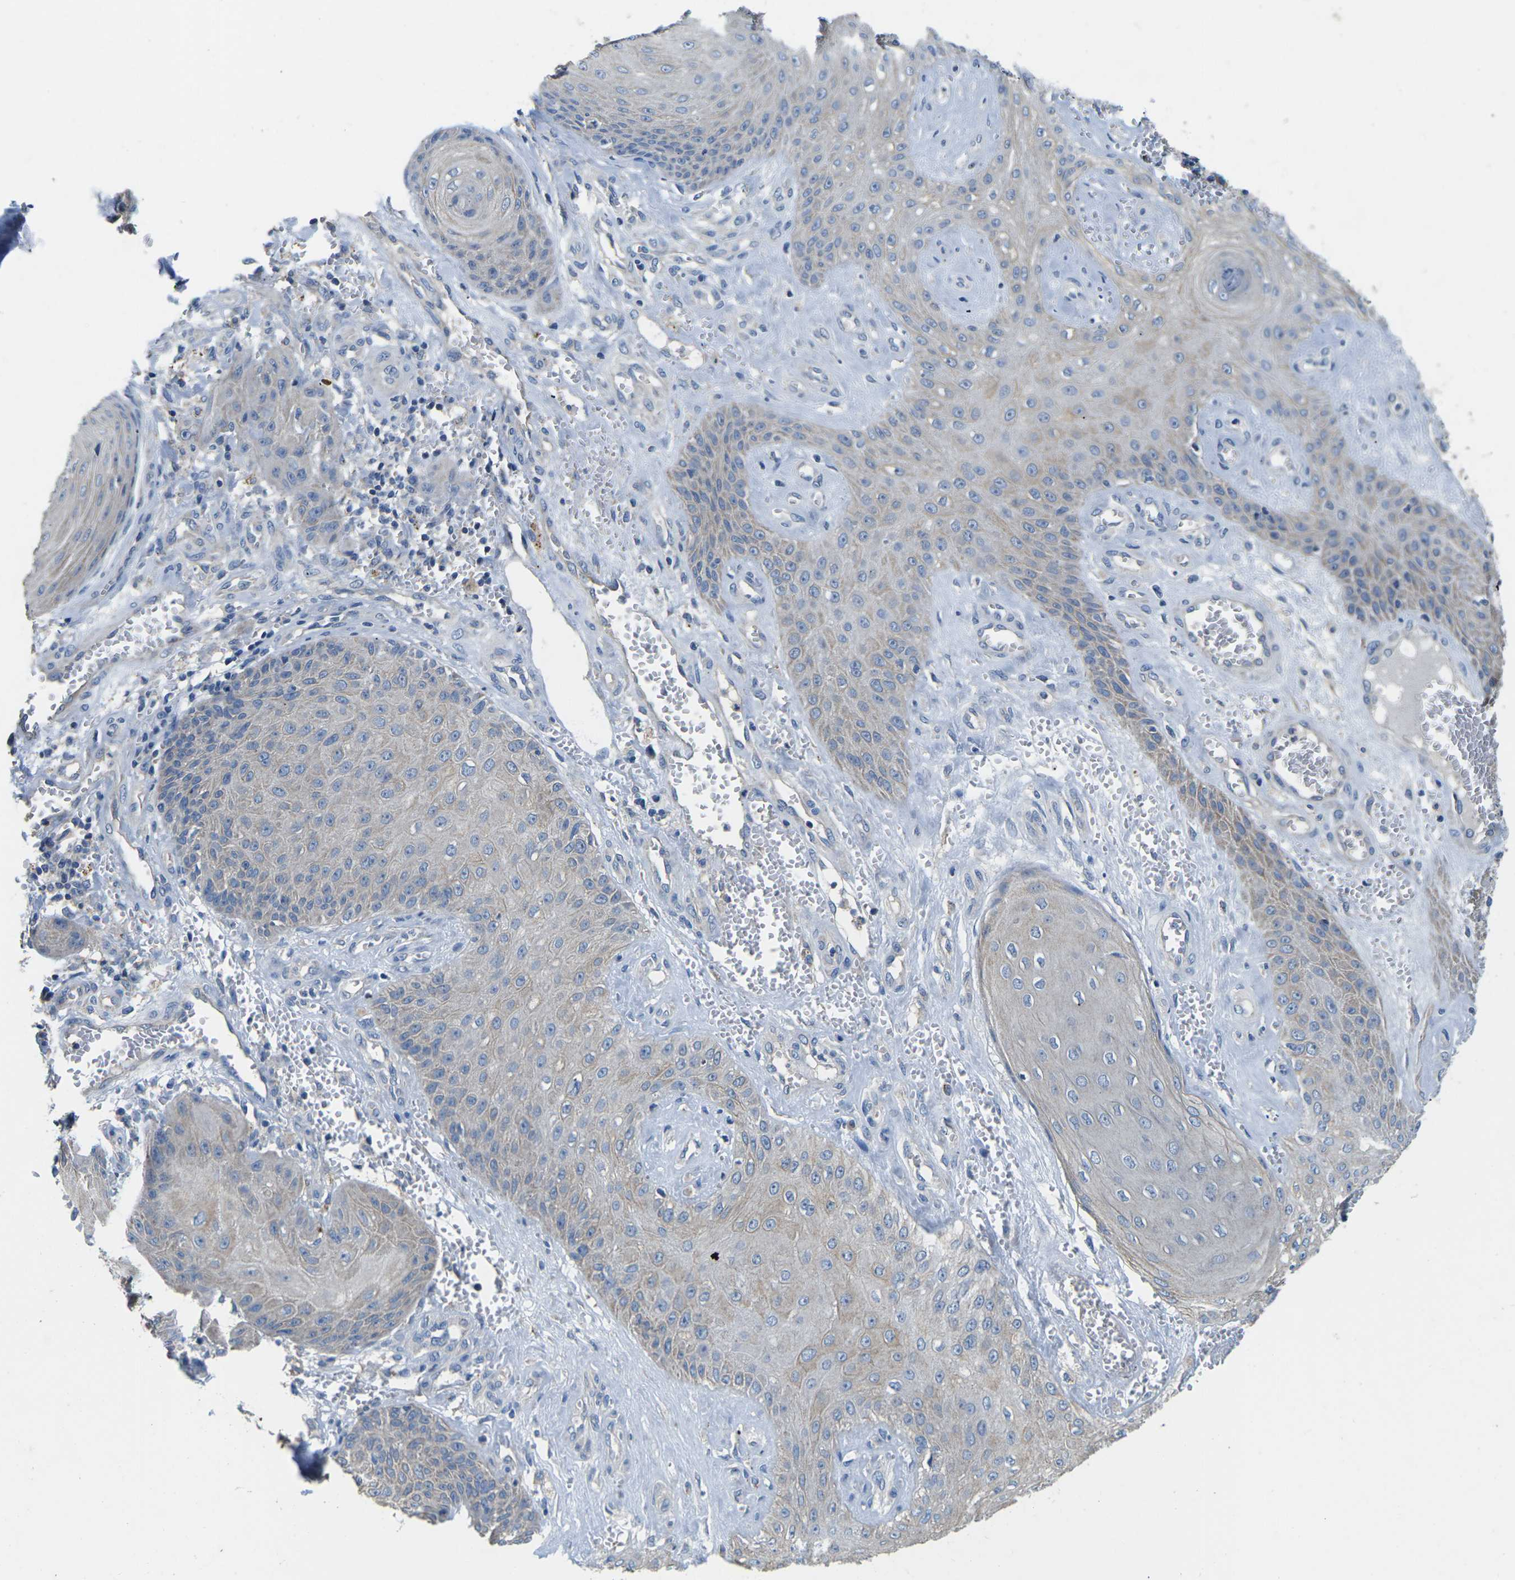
{"staining": {"intensity": "weak", "quantity": "<25%", "location": "cytoplasmic/membranous"}, "tissue": "skin cancer", "cell_type": "Tumor cells", "image_type": "cancer", "snomed": [{"axis": "morphology", "description": "Squamous cell carcinoma, NOS"}, {"axis": "topography", "description": "Skin"}], "caption": "The image exhibits no staining of tumor cells in skin cancer (squamous cell carcinoma).", "gene": "PDCD6IP", "patient": {"sex": "male", "age": 74}}